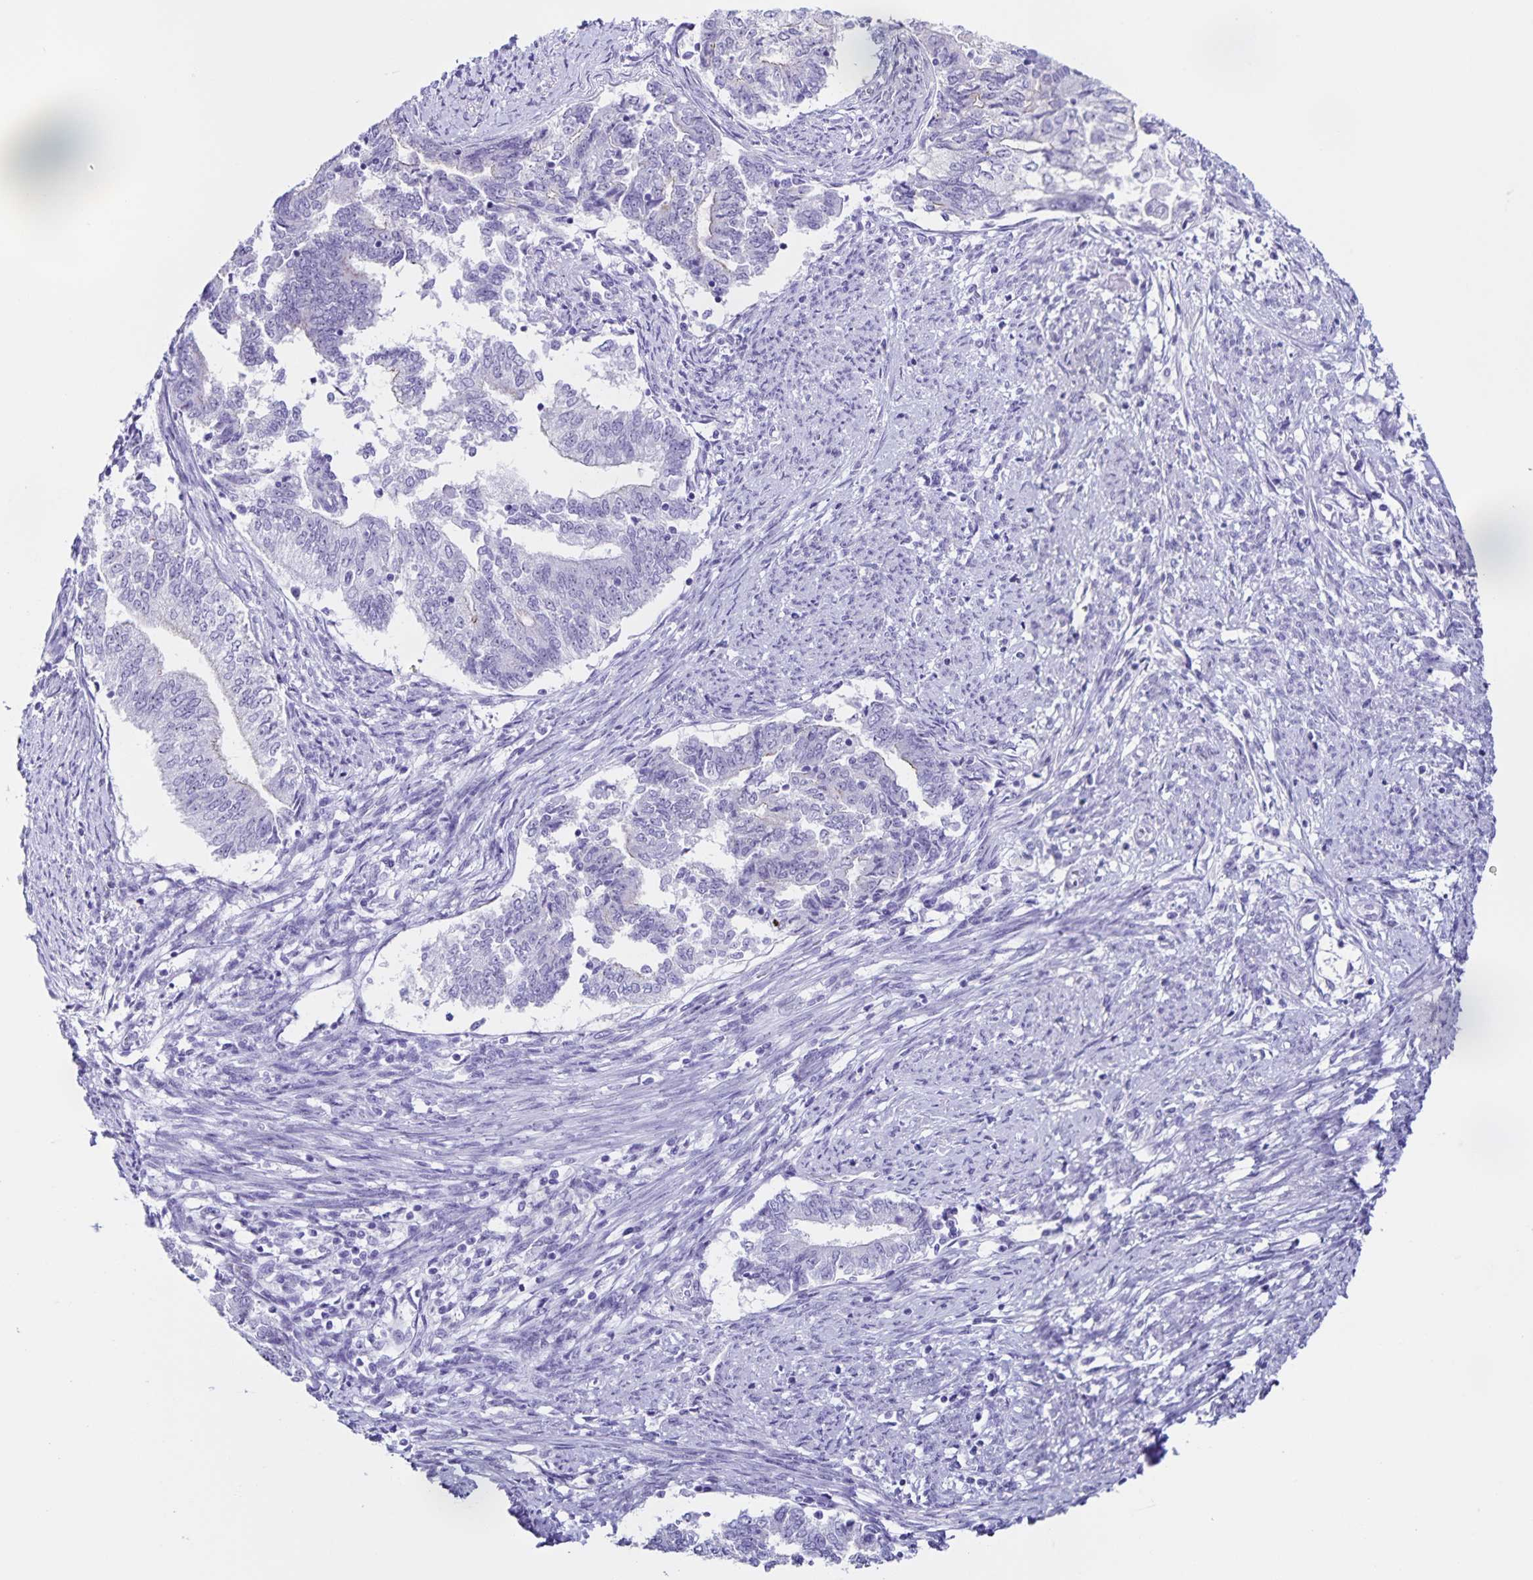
{"staining": {"intensity": "negative", "quantity": "none", "location": "none"}, "tissue": "endometrial cancer", "cell_type": "Tumor cells", "image_type": "cancer", "snomed": [{"axis": "morphology", "description": "Adenocarcinoma, NOS"}, {"axis": "topography", "description": "Endometrium"}], "caption": "Tumor cells are negative for brown protein staining in endometrial adenocarcinoma.", "gene": "FAM170A", "patient": {"sex": "female", "age": 65}}